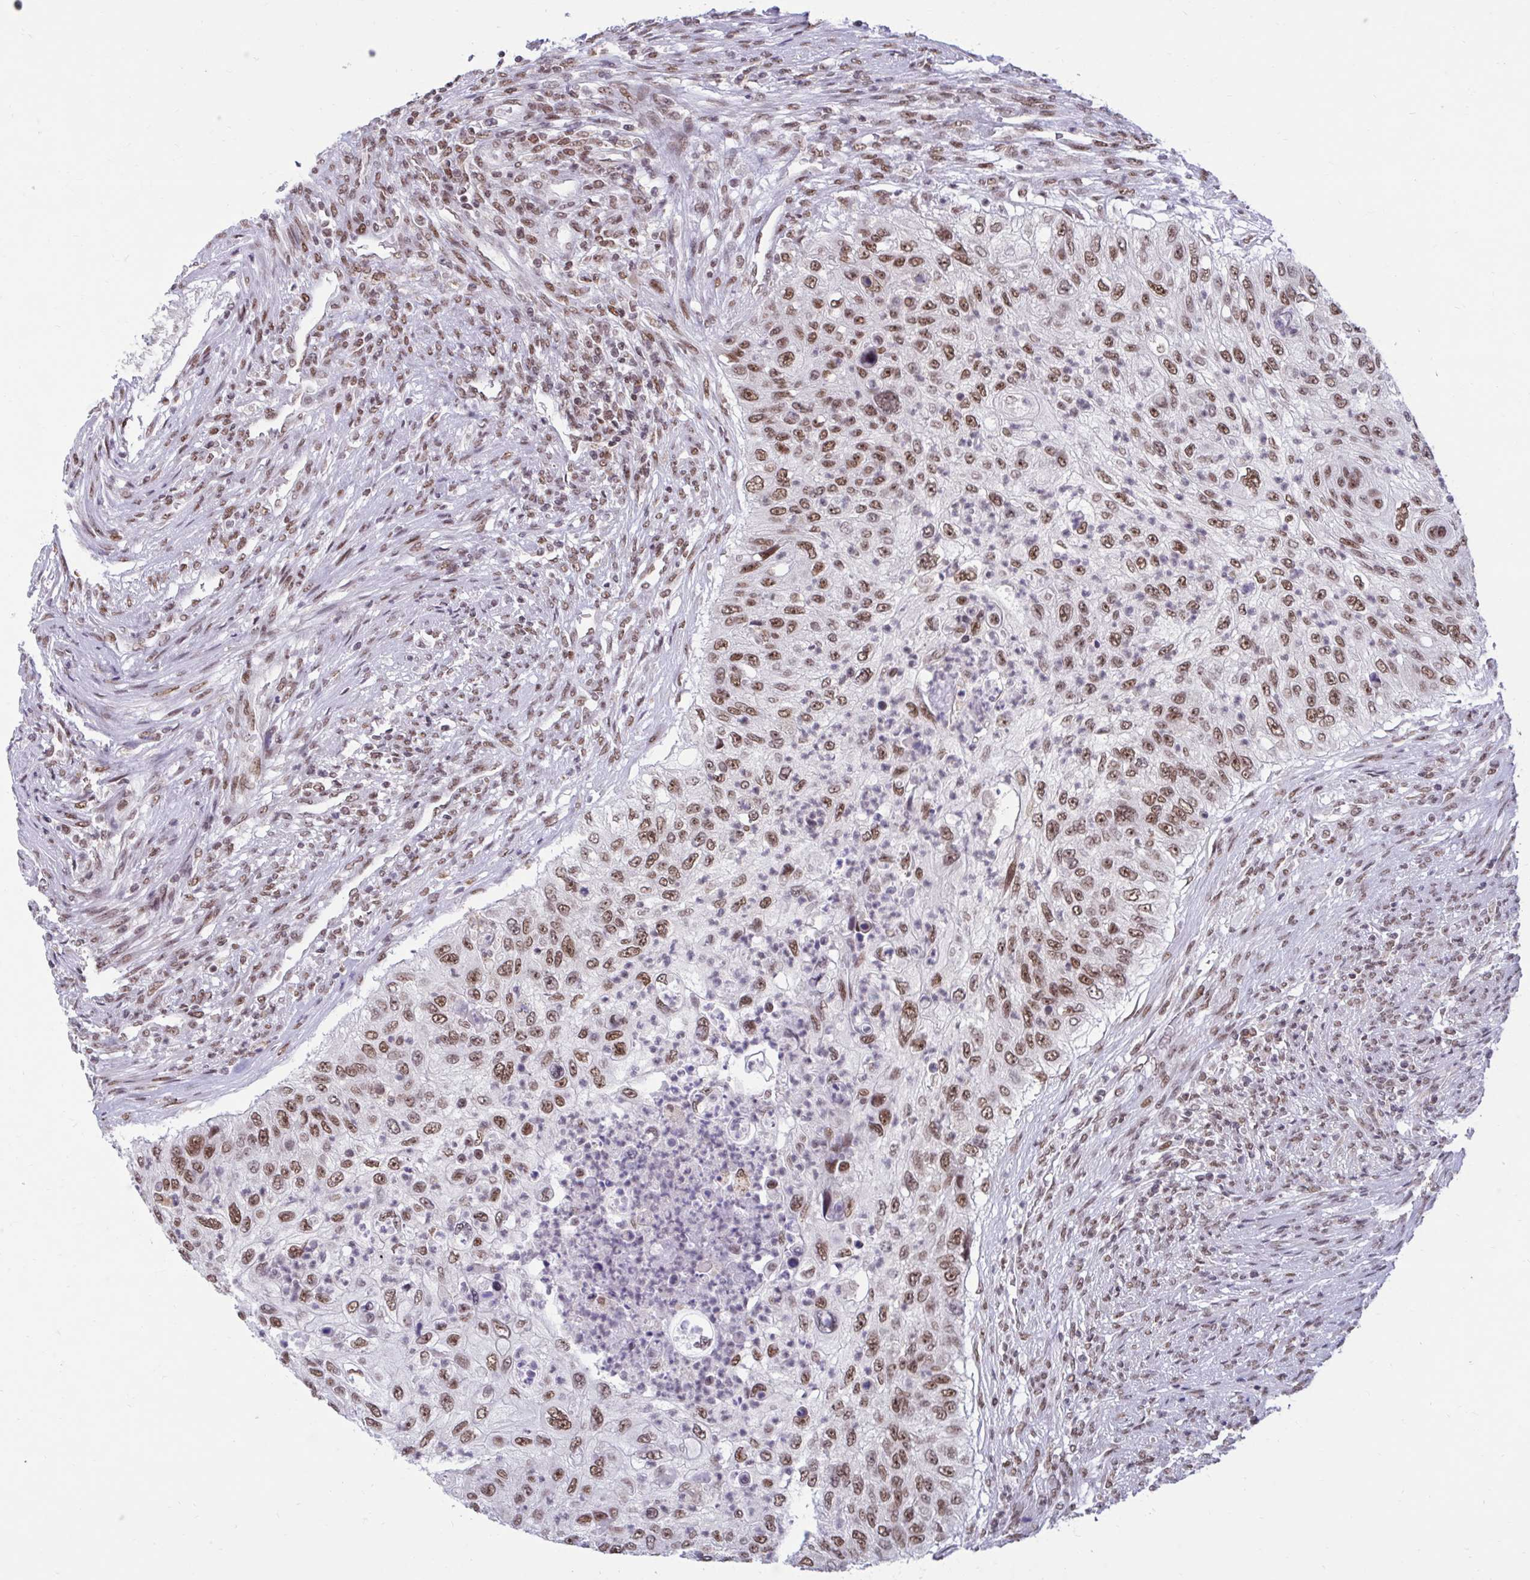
{"staining": {"intensity": "moderate", "quantity": ">75%", "location": "nuclear"}, "tissue": "urothelial cancer", "cell_type": "Tumor cells", "image_type": "cancer", "snomed": [{"axis": "morphology", "description": "Urothelial carcinoma, High grade"}, {"axis": "topography", "description": "Urinary bladder"}], "caption": "Tumor cells demonstrate medium levels of moderate nuclear staining in about >75% of cells in human urothelial carcinoma (high-grade).", "gene": "PHF10", "patient": {"sex": "female", "age": 60}}